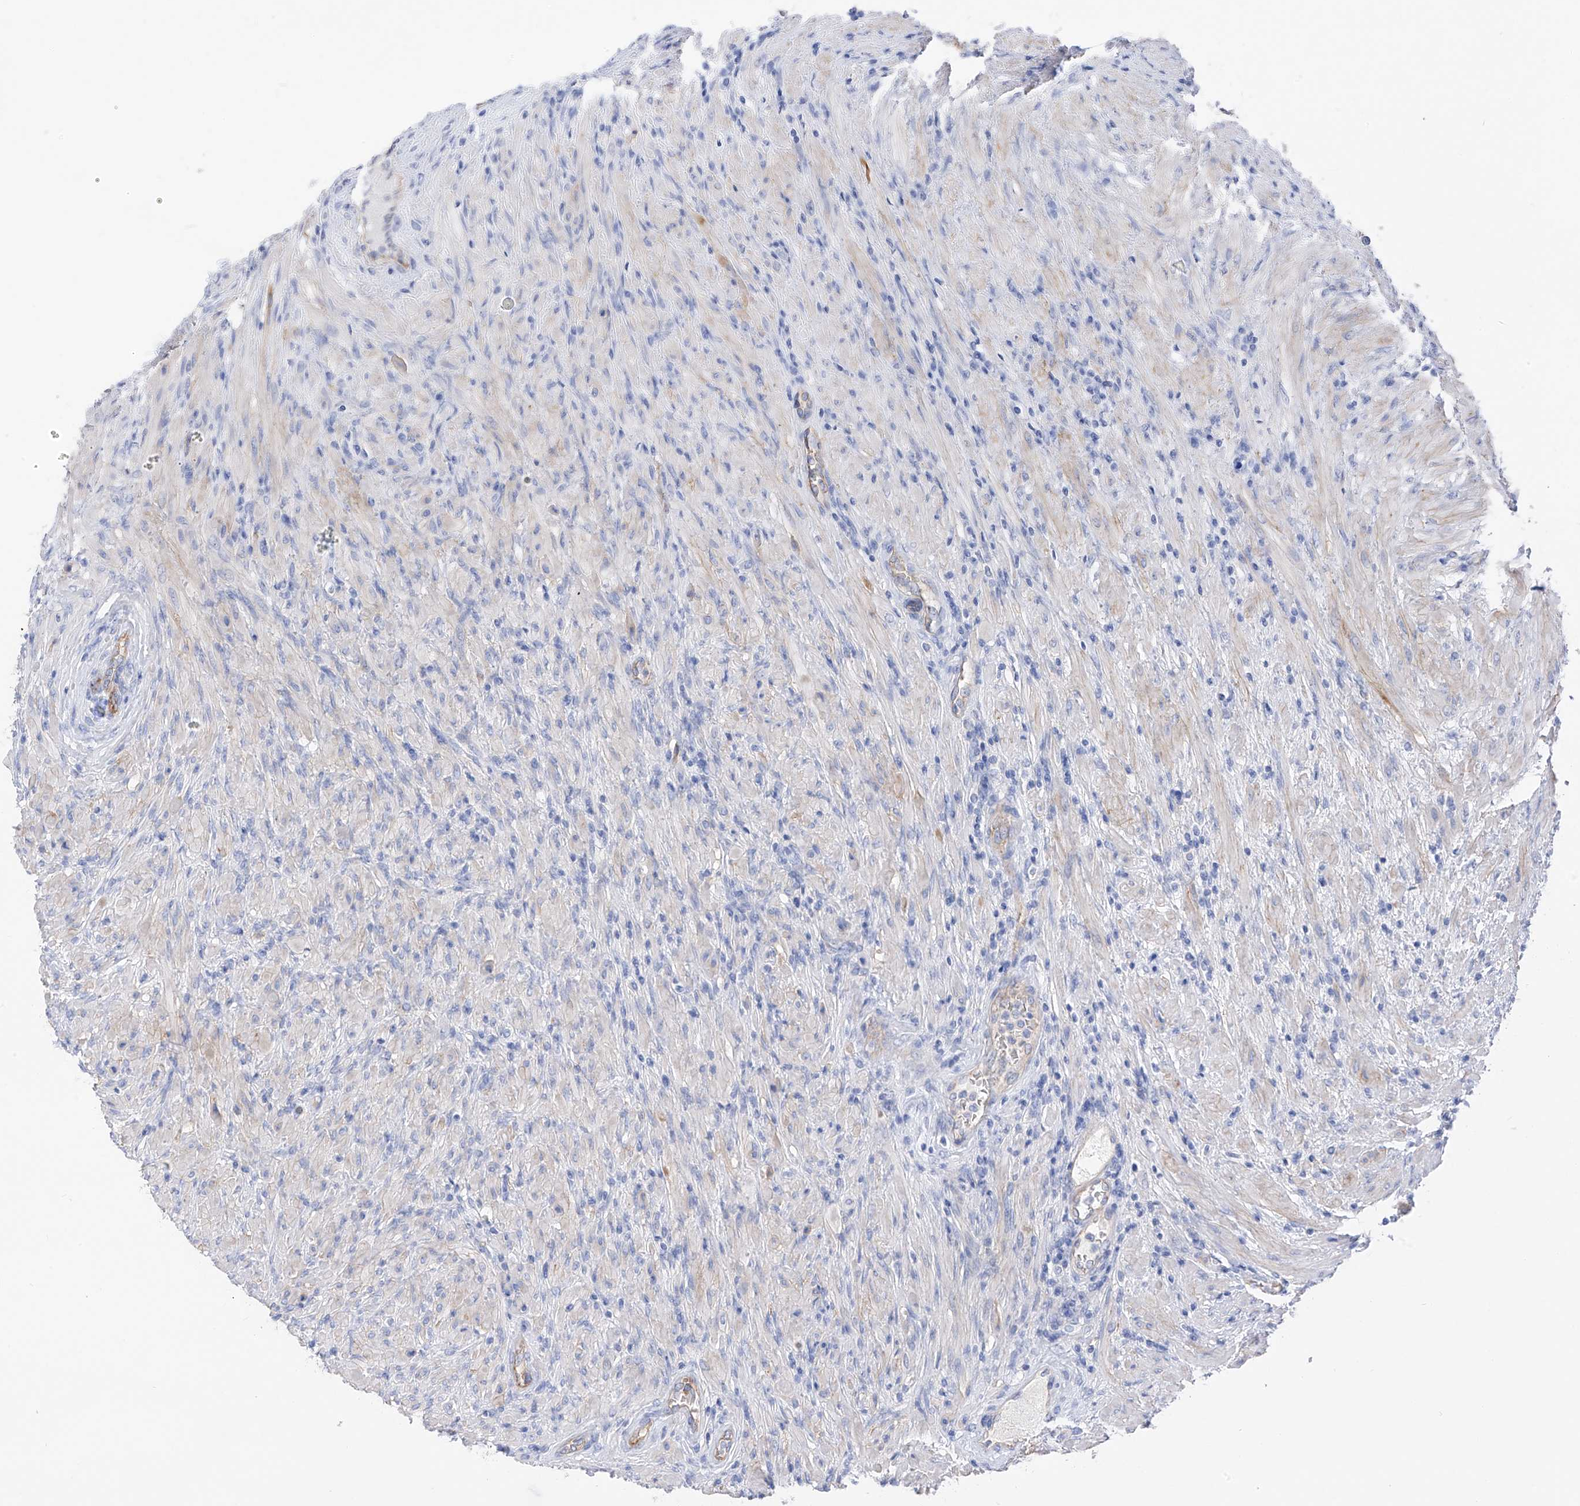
{"staining": {"intensity": "weak", "quantity": "<25%", "location": "cytoplasmic/membranous"}, "tissue": "prostate", "cell_type": "Glandular cells", "image_type": "normal", "snomed": [{"axis": "morphology", "description": "Normal tissue, NOS"}, {"axis": "topography", "description": "Prostate"}], "caption": "IHC image of benign prostate stained for a protein (brown), which shows no expression in glandular cells.", "gene": "ITGA9", "patient": {"sex": "male", "age": 76}}